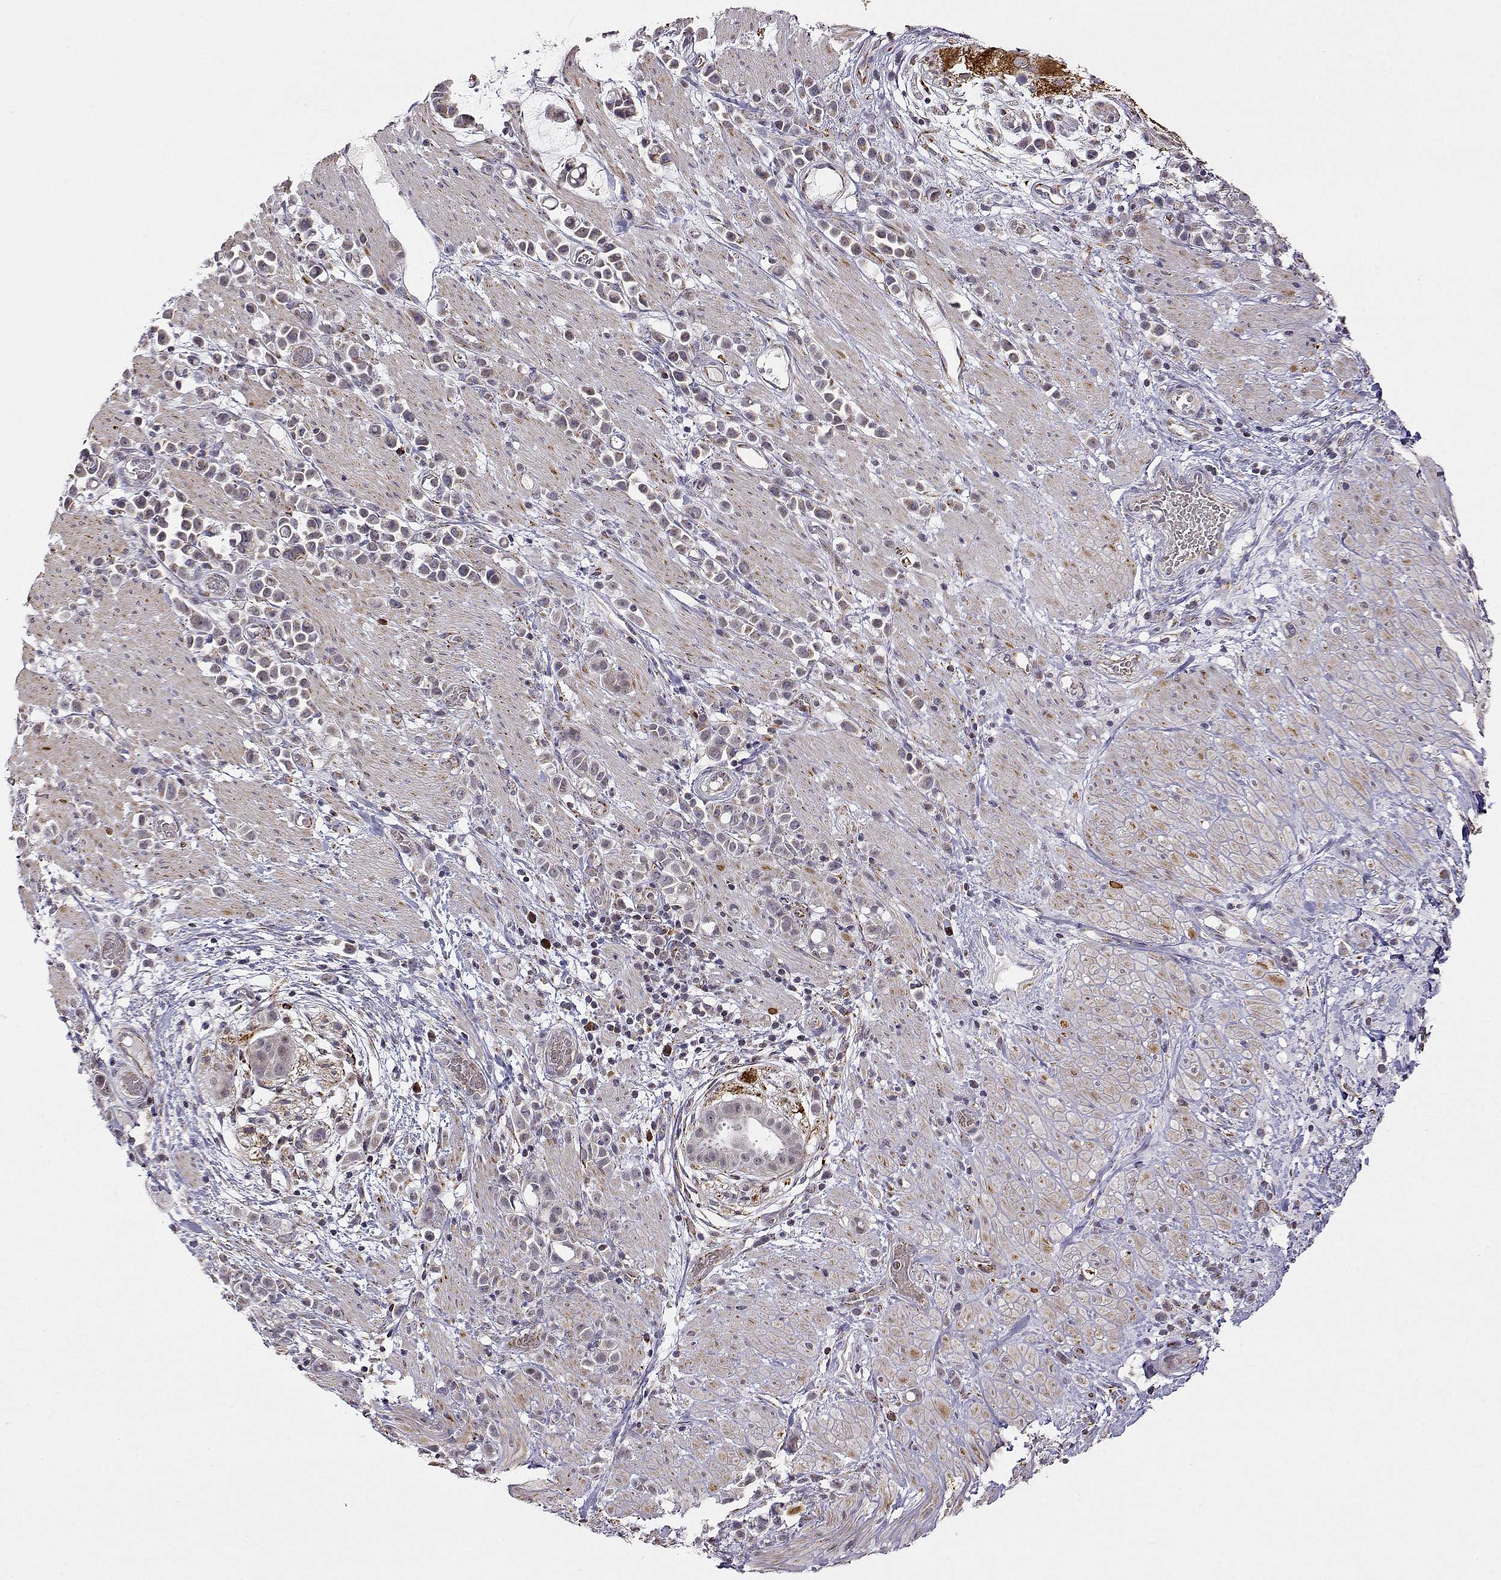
{"staining": {"intensity": "weak", "quantity": "25%-75%", "location": "cytoplasmic/membranous"}, "tissue": "stomach cancer", "cell_type": "Tumor cells", "image_type": "cancer", "snomed": [{"axis": "morphology", "description": "Adenocarcinoma, NOS"}, {"axis": "topography", "description": "Stomach"}], "caption": "Stomach cancer (adenocarcinoma) was stained to show a protein in brown. There is low levels of weak cytoplasmic/membranous expression in approximately 25%-75% of tumor cells.", "gene": "EXOG", "patient": {"sex": "male", "age": 82}}